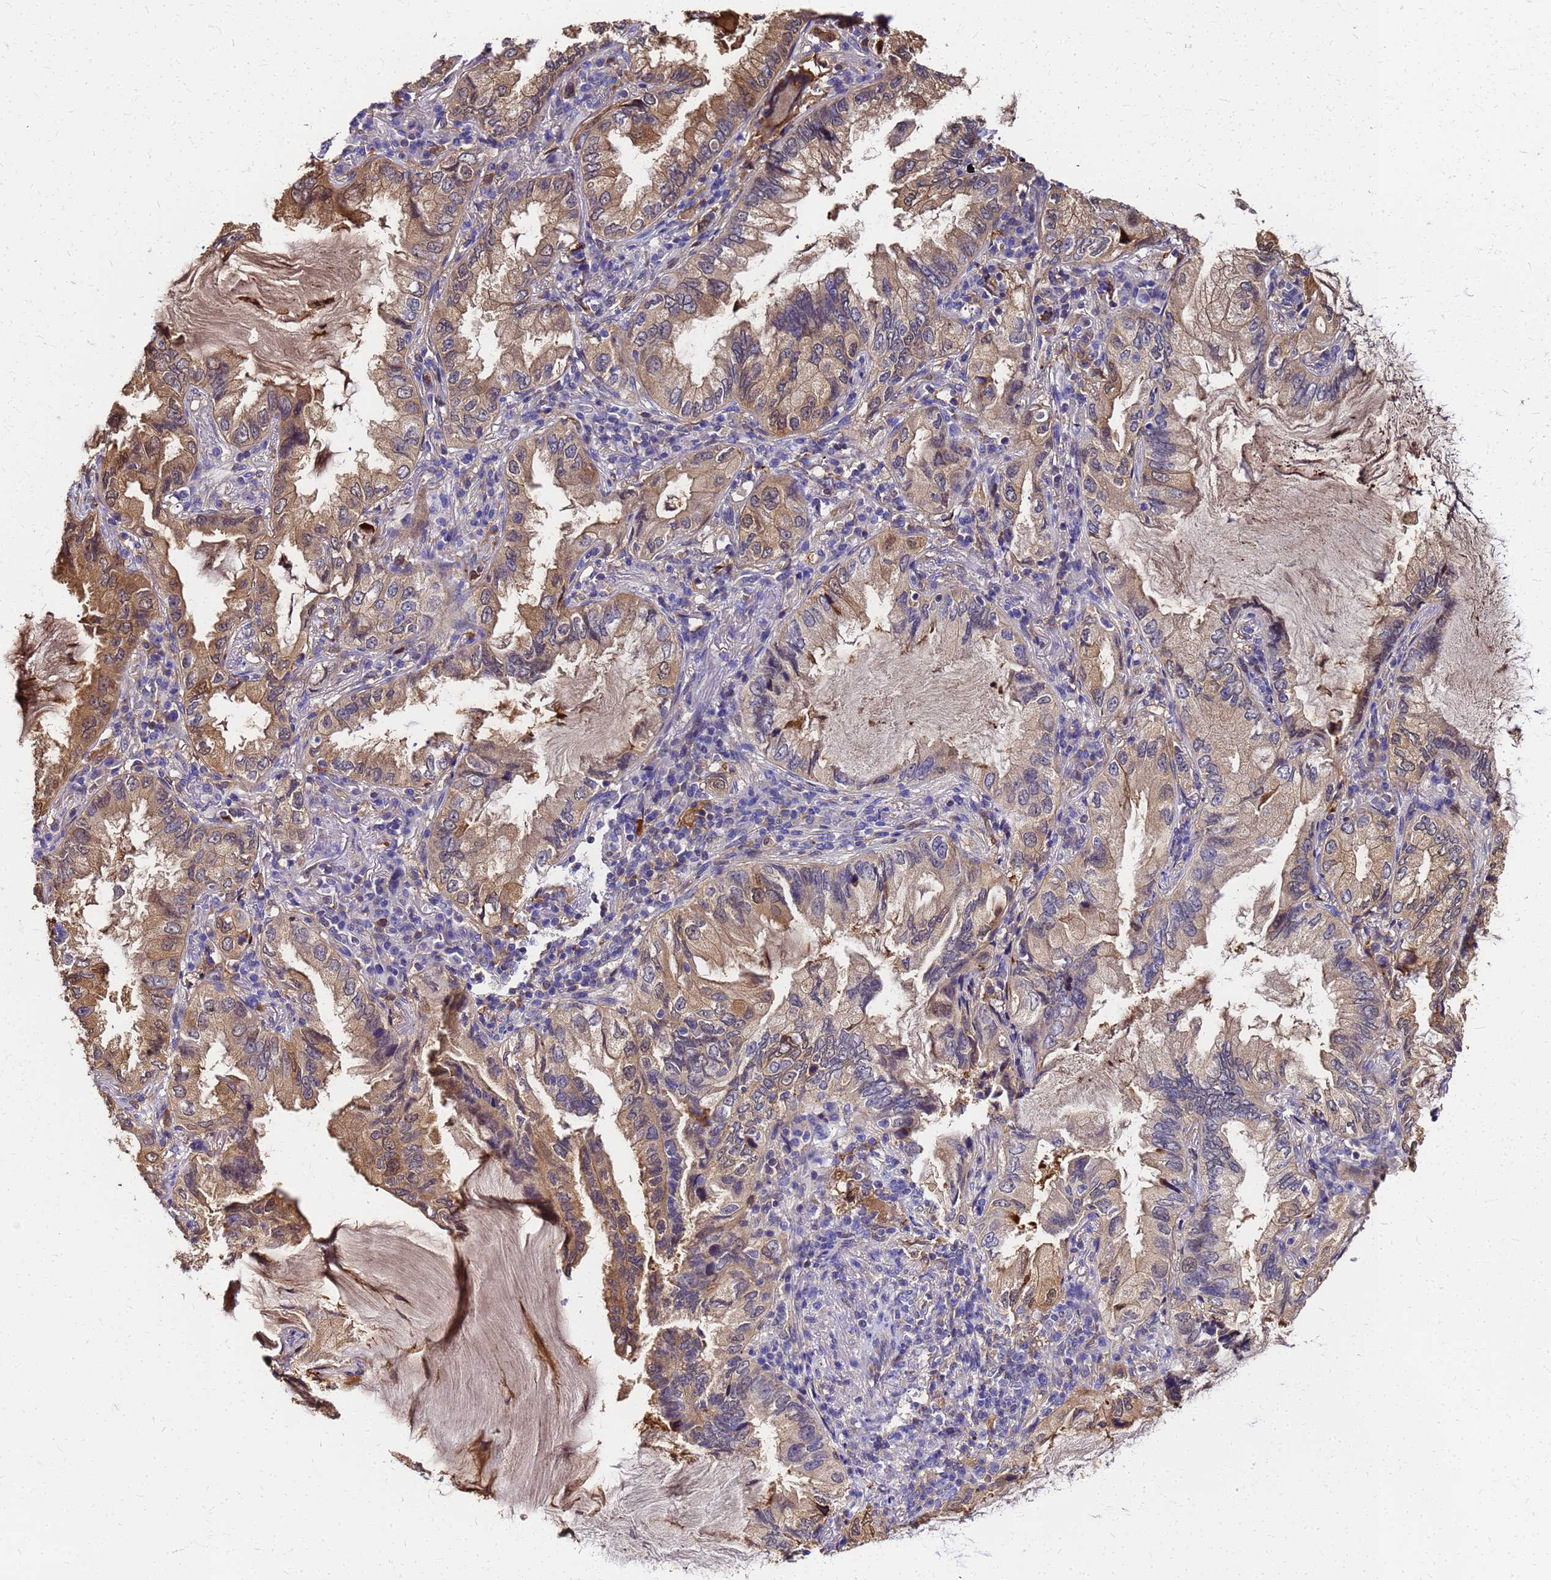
{"staining": {"intensity": "moderate", "quantity": "25%-75%", "location": "cytoplasmic/membranous"}, "tissue": "lung cancer", "cell_type": "Tumor cells", "image_type": "cancer", "snomed": [{"axis": "morphology", "description": "Adenocarcinoma, NOS"}, {"axis": "topography", "description": "Lung"}], "caption": "Protein expression analysis of human lung adenocarcinoma reveals moderate cytoplasmic/membranous positivity in approximately 25%-75% of tumor cells.", "gene": "S100A11", "patient": {"sex": "female", "age": 69}}